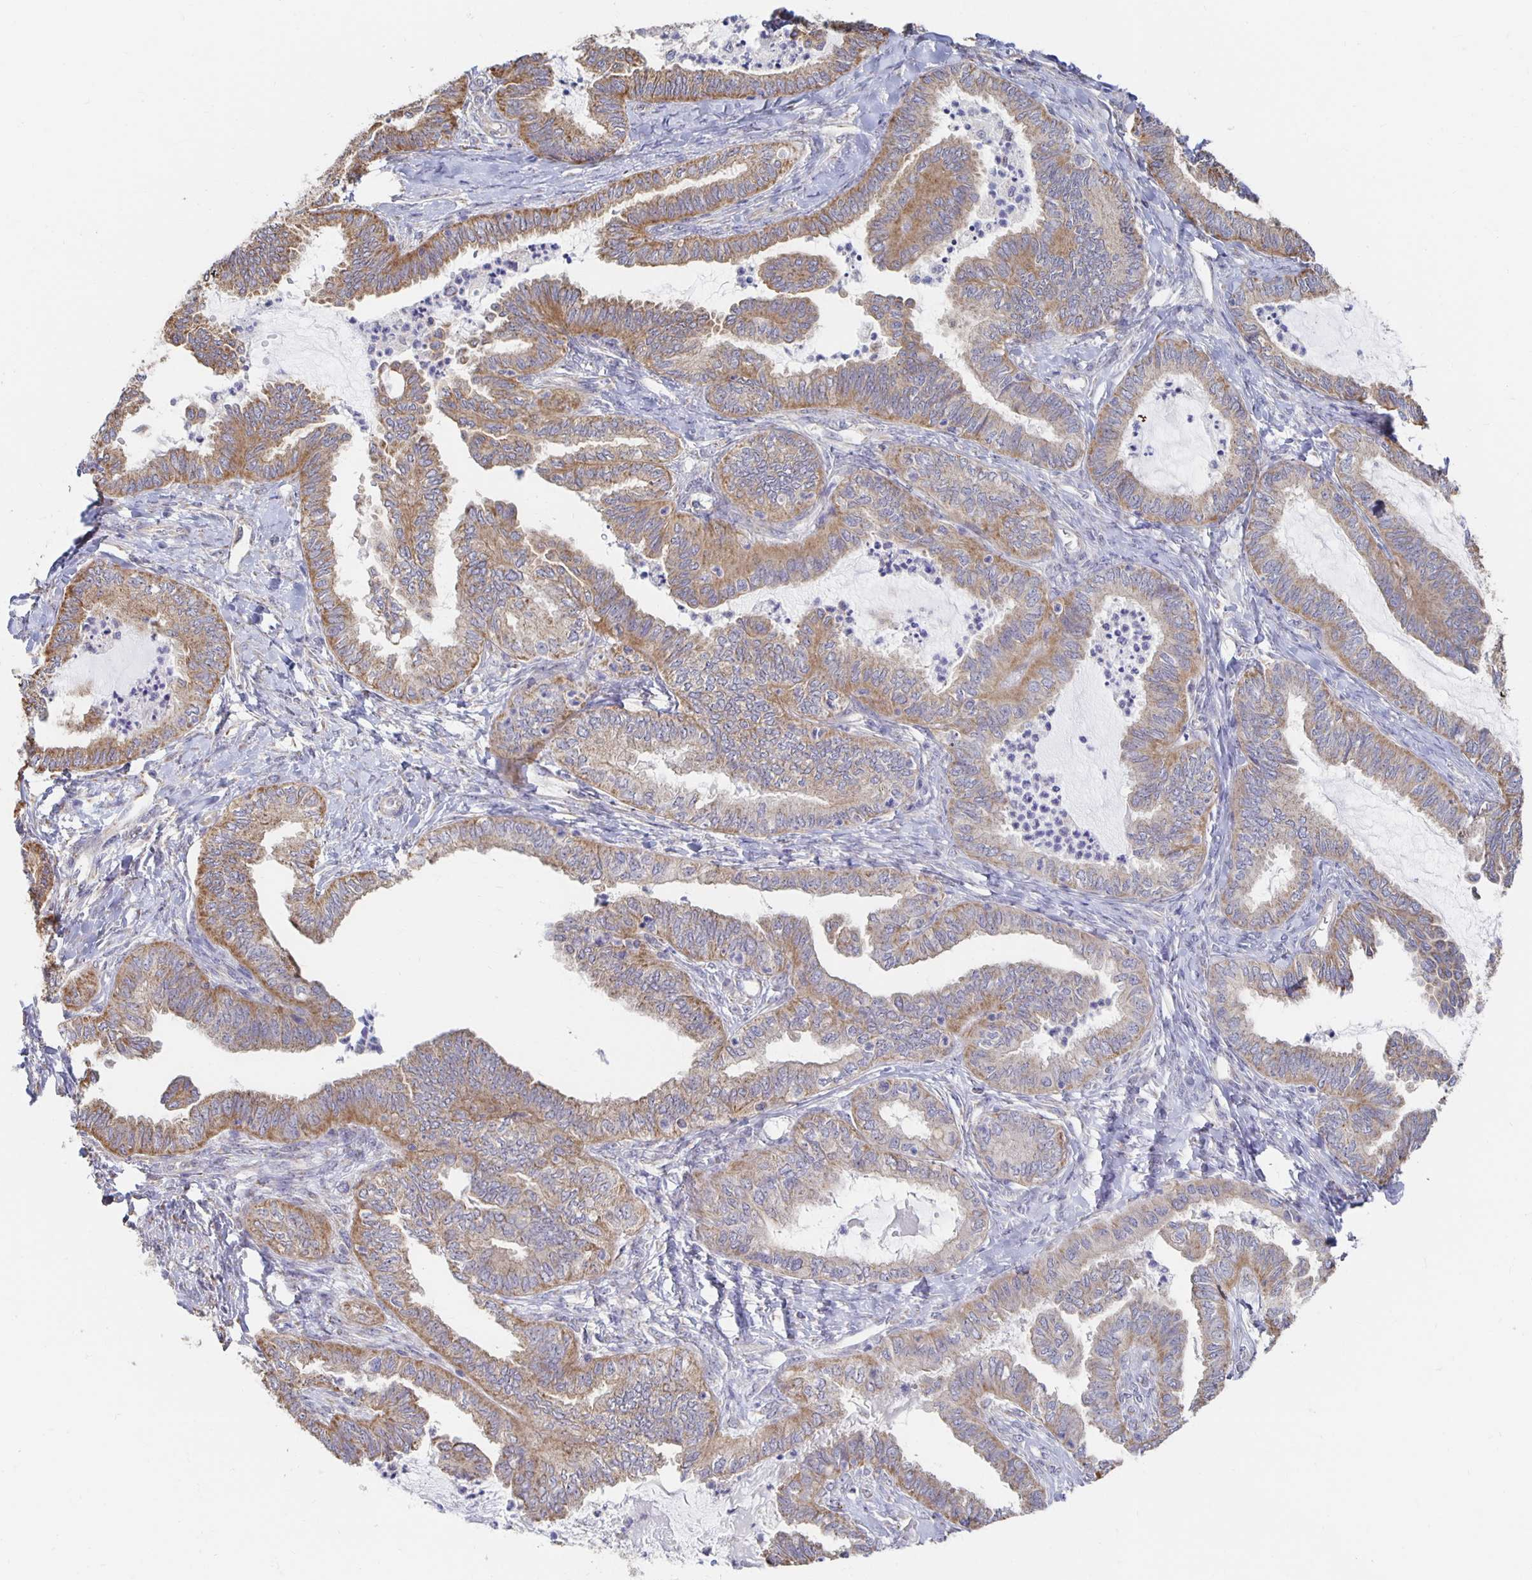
{"staining": {"intensity": "moderate", "quantity": ">75%", "location": "cytoplasmic/membranous"}, "tissue": "ovarian cancer", "cell_type": "Tumor cells", "image_type": "cancer", "snomed": [{"axis": "morphology", "description": "Carcinoma, endometroid"}, {"axis": "topography", "description": "Ovary"}], "caption": "The micrograph exhibits immunohistochemical staining of endometroid carcinoma (ovarian). There is moderate cytoplasmic/membranous positivity is identified in about >75% of tumor cells.", "gene": "NKX2-8", "patient": {"sex": "female", "age": 70}}